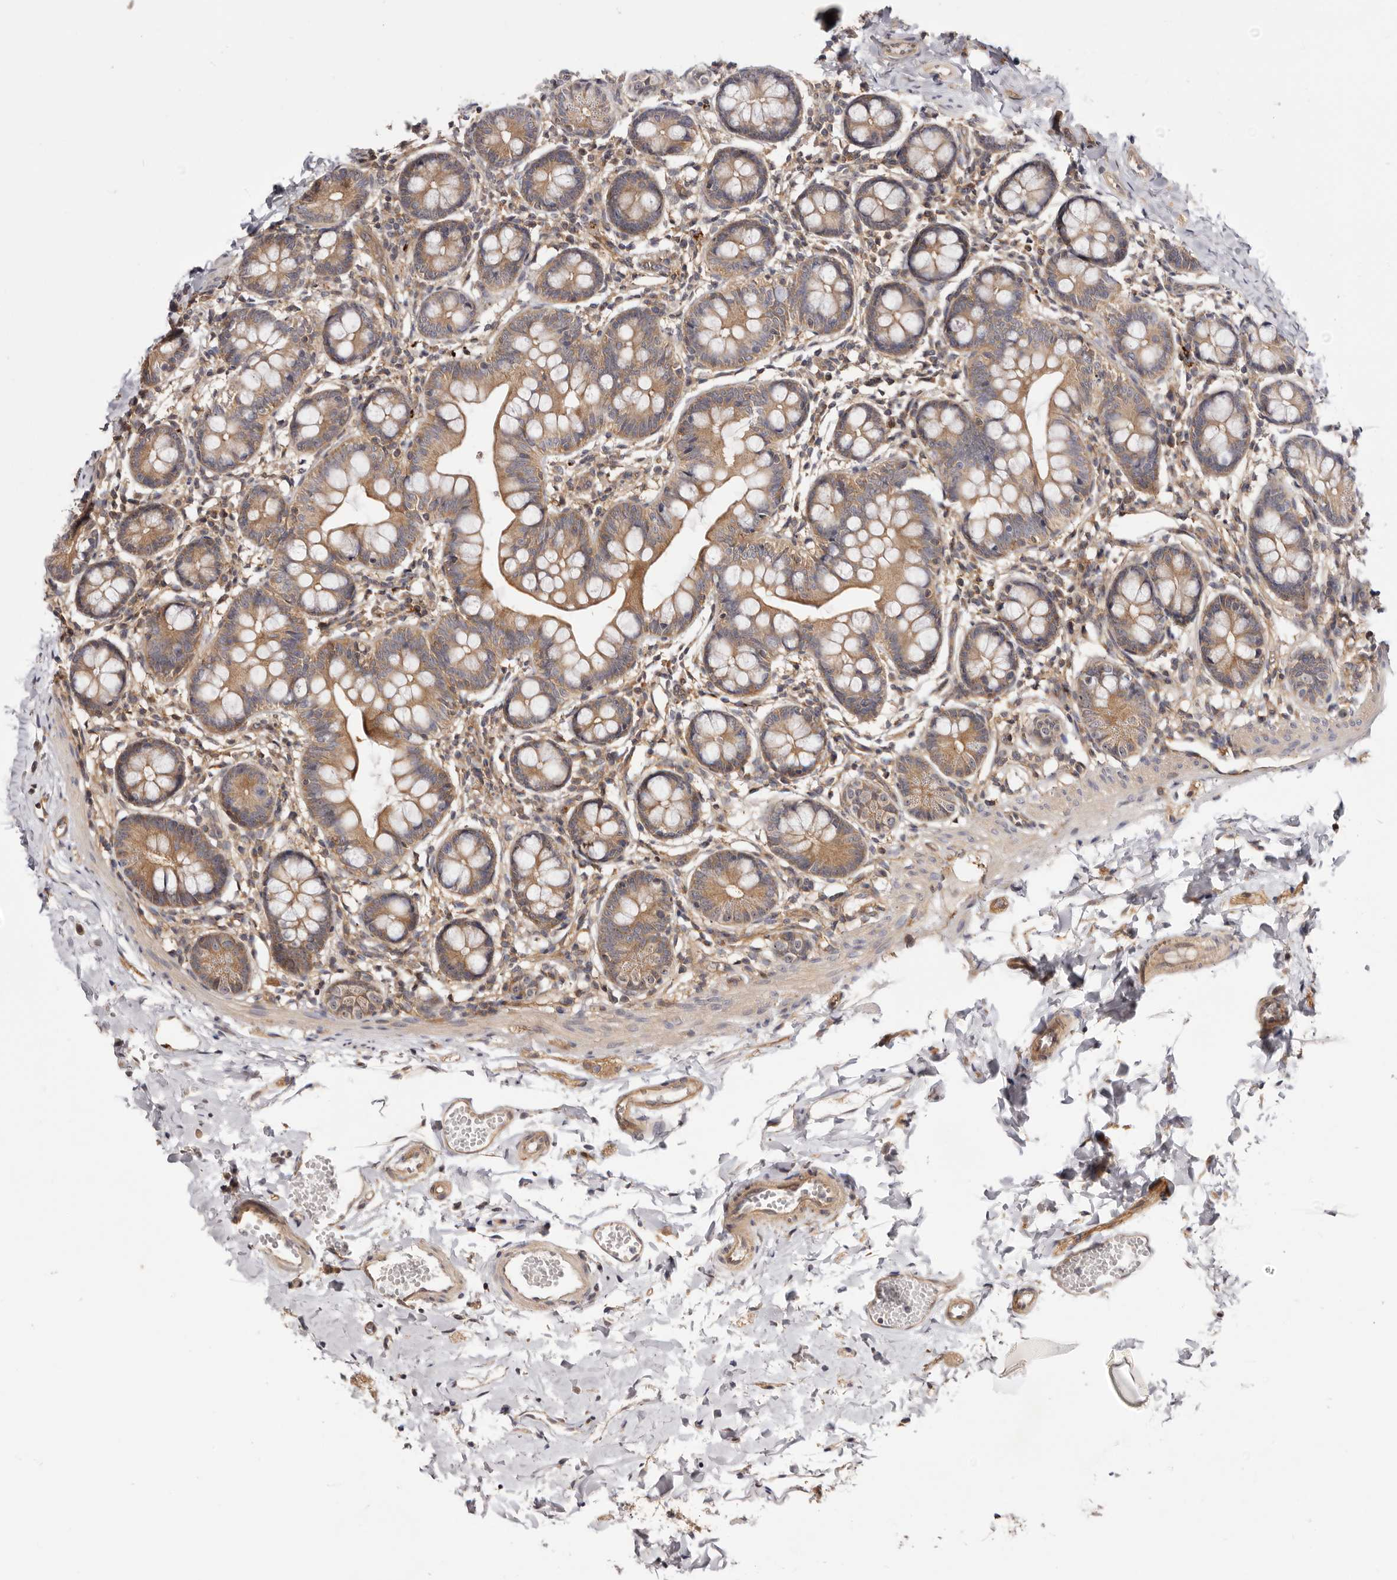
{"staining": {"intensity": "moderate", "quantity": ">75%", "location": "cytoplasmic/membranous,nuclear"}, "tissue": "small intestine", "cell_type": "Glandular cells", "image_type": "normal", "snomed": [{"axis": "morphology", "description": "Normal tissue, NOS"}, {"axis": "topography", "description": "Small intestine"}], "caption": "This image demonstrates IHC staining of unremarkable small intestine, with medium moderate cytoplasmic/membranous,nuclear staining in approximately >75% of glandular cells.", "gene": "PANK4", "patient": {"sex": "male", "age": 7}}